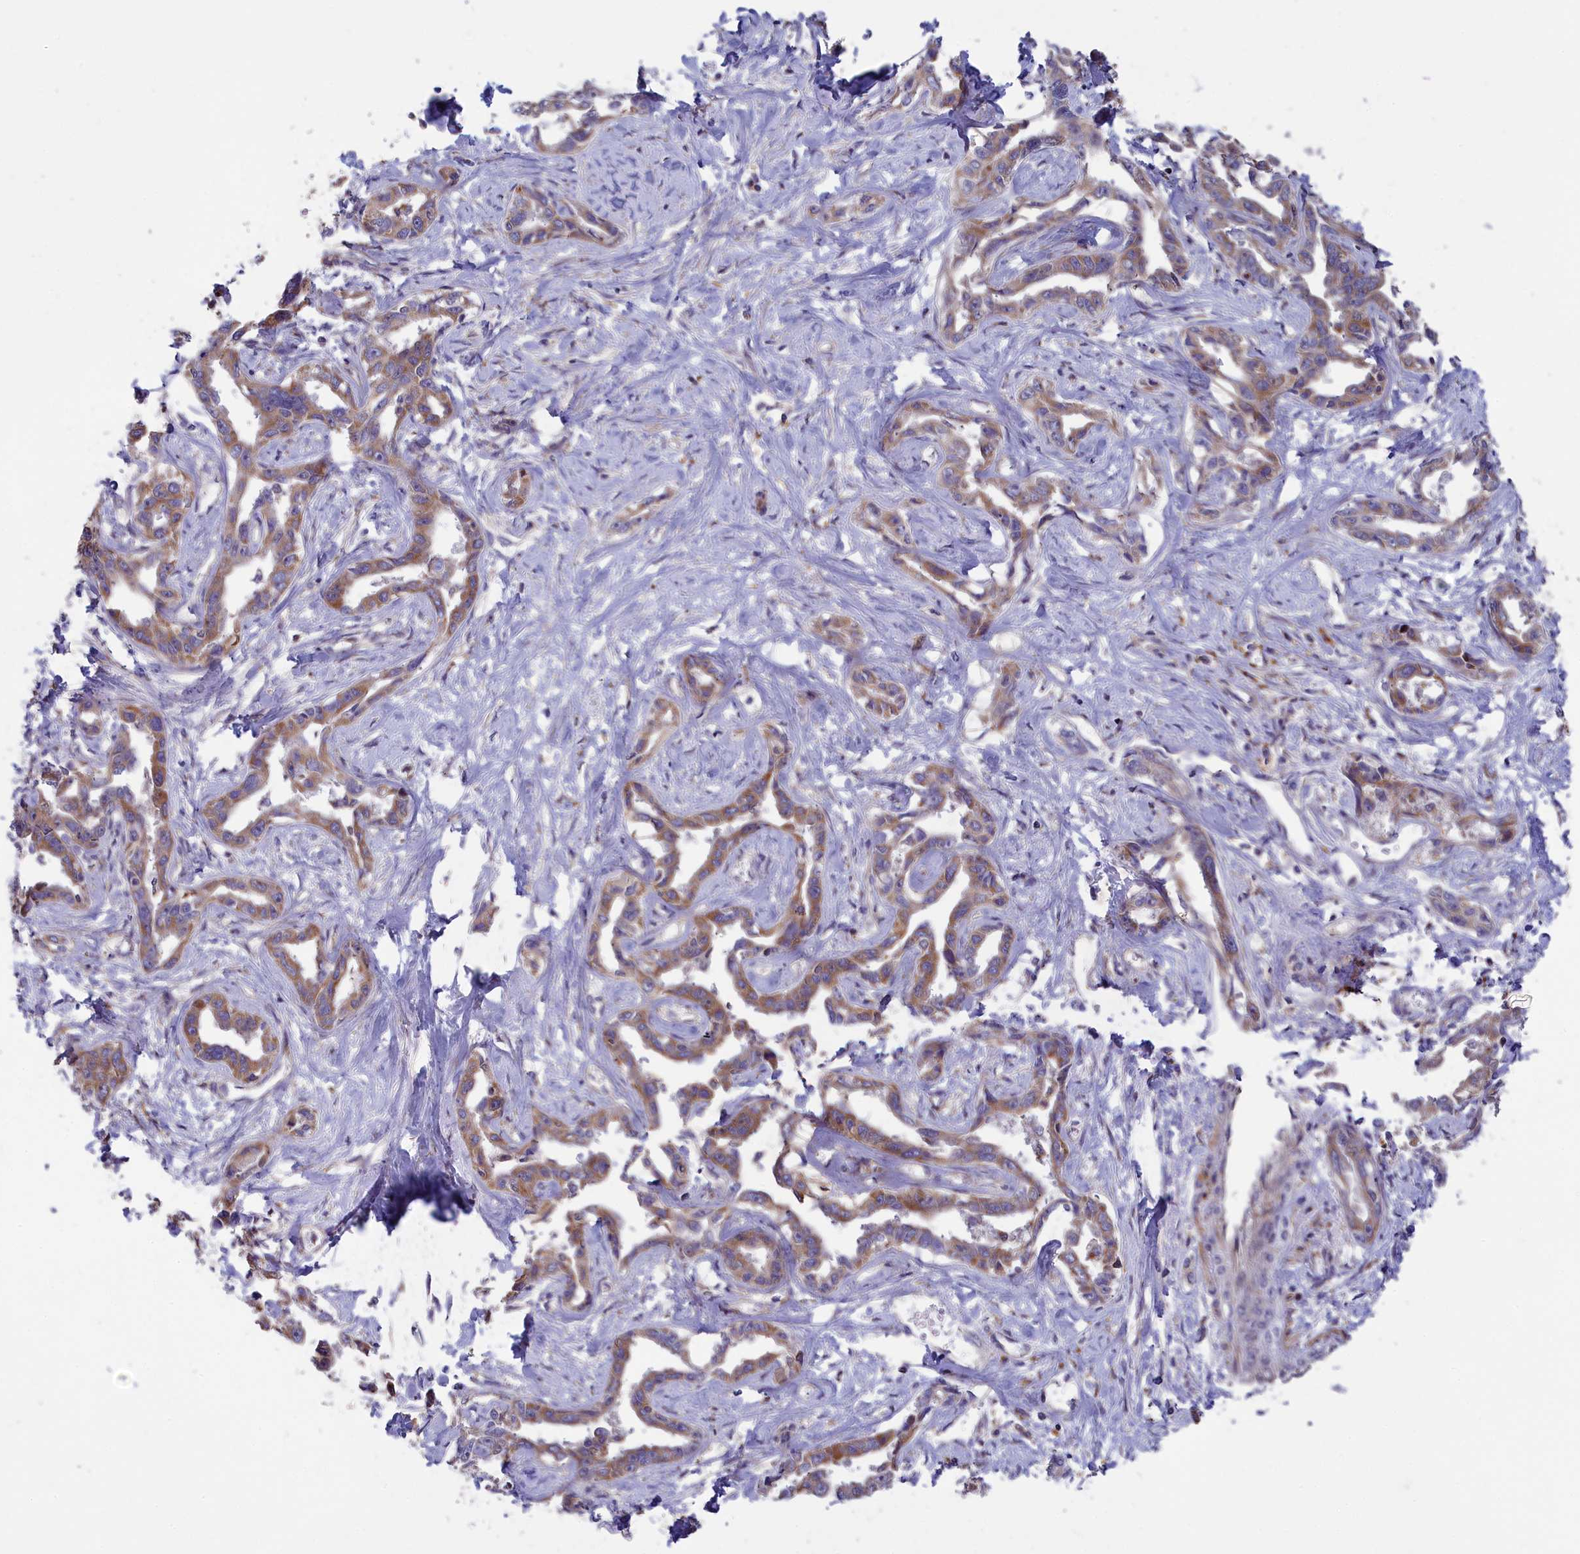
{"staining": {"intensity": "moderate", "quantity": ">75%", "location": "cytoplasmic/membranous"}, "tissue": "liver cancer", "cell_type": "Tumor cells", "image_type": "cancer", "snomed": [{"axis": "morphology", "description": "Cholangiocarcinoma"}, {"axis": "topography", "description": "Liver"}], "caption": "A brown stain labels moderate cytoplasmic/membranous positivity of a protein in liver cholangiocarcinoma tumor cells. The protein is shown in brown color, while the nuclei are stained blue.", "gene": "BLTP2", "patient": {"sex": "male", "age": 59}}